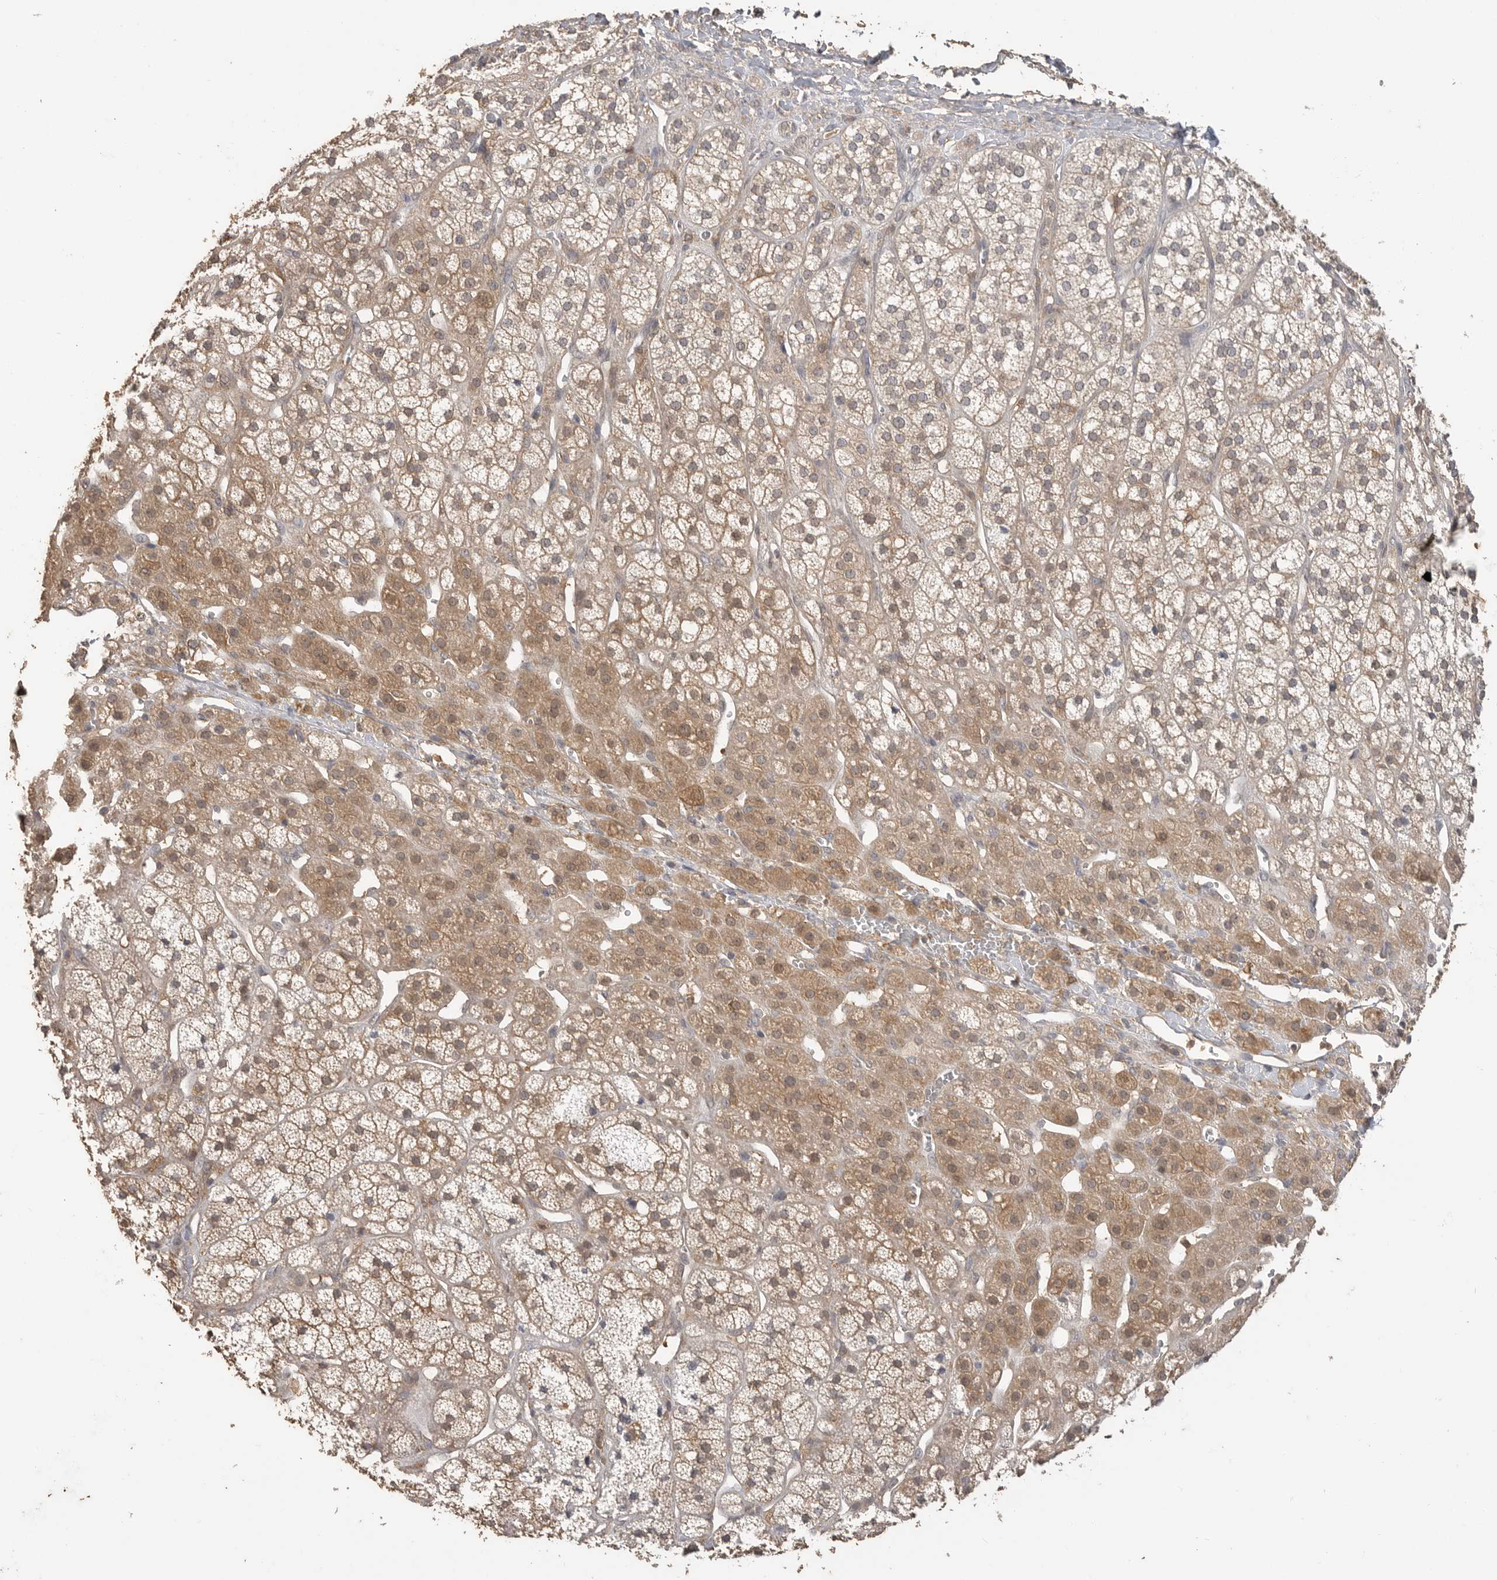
{"staining": {"intensity": "moderate", "quantity": "25%-75%", "location": "cytoplasmic/membranous,nuclear"}, "tissue": "adrenal gland", "cell_type": "Glandular cells", "image_type": "normal", "snomed": [{"axis": "morphology", "description": "Normal tissue, NOS"}, {"axis": "topography", "description": "Adrenal gland"}], "caption": "A micrograph of human adrenal gland stained for a protein reveals moderate cytoplasmic/membranous,nuclear brown staining in glandular cells. (brown staining indicates protein expression, while blue staining denotes nuclei).", "gene": "MAP2K1", "patient": {"sex": "male", "age": 56}}